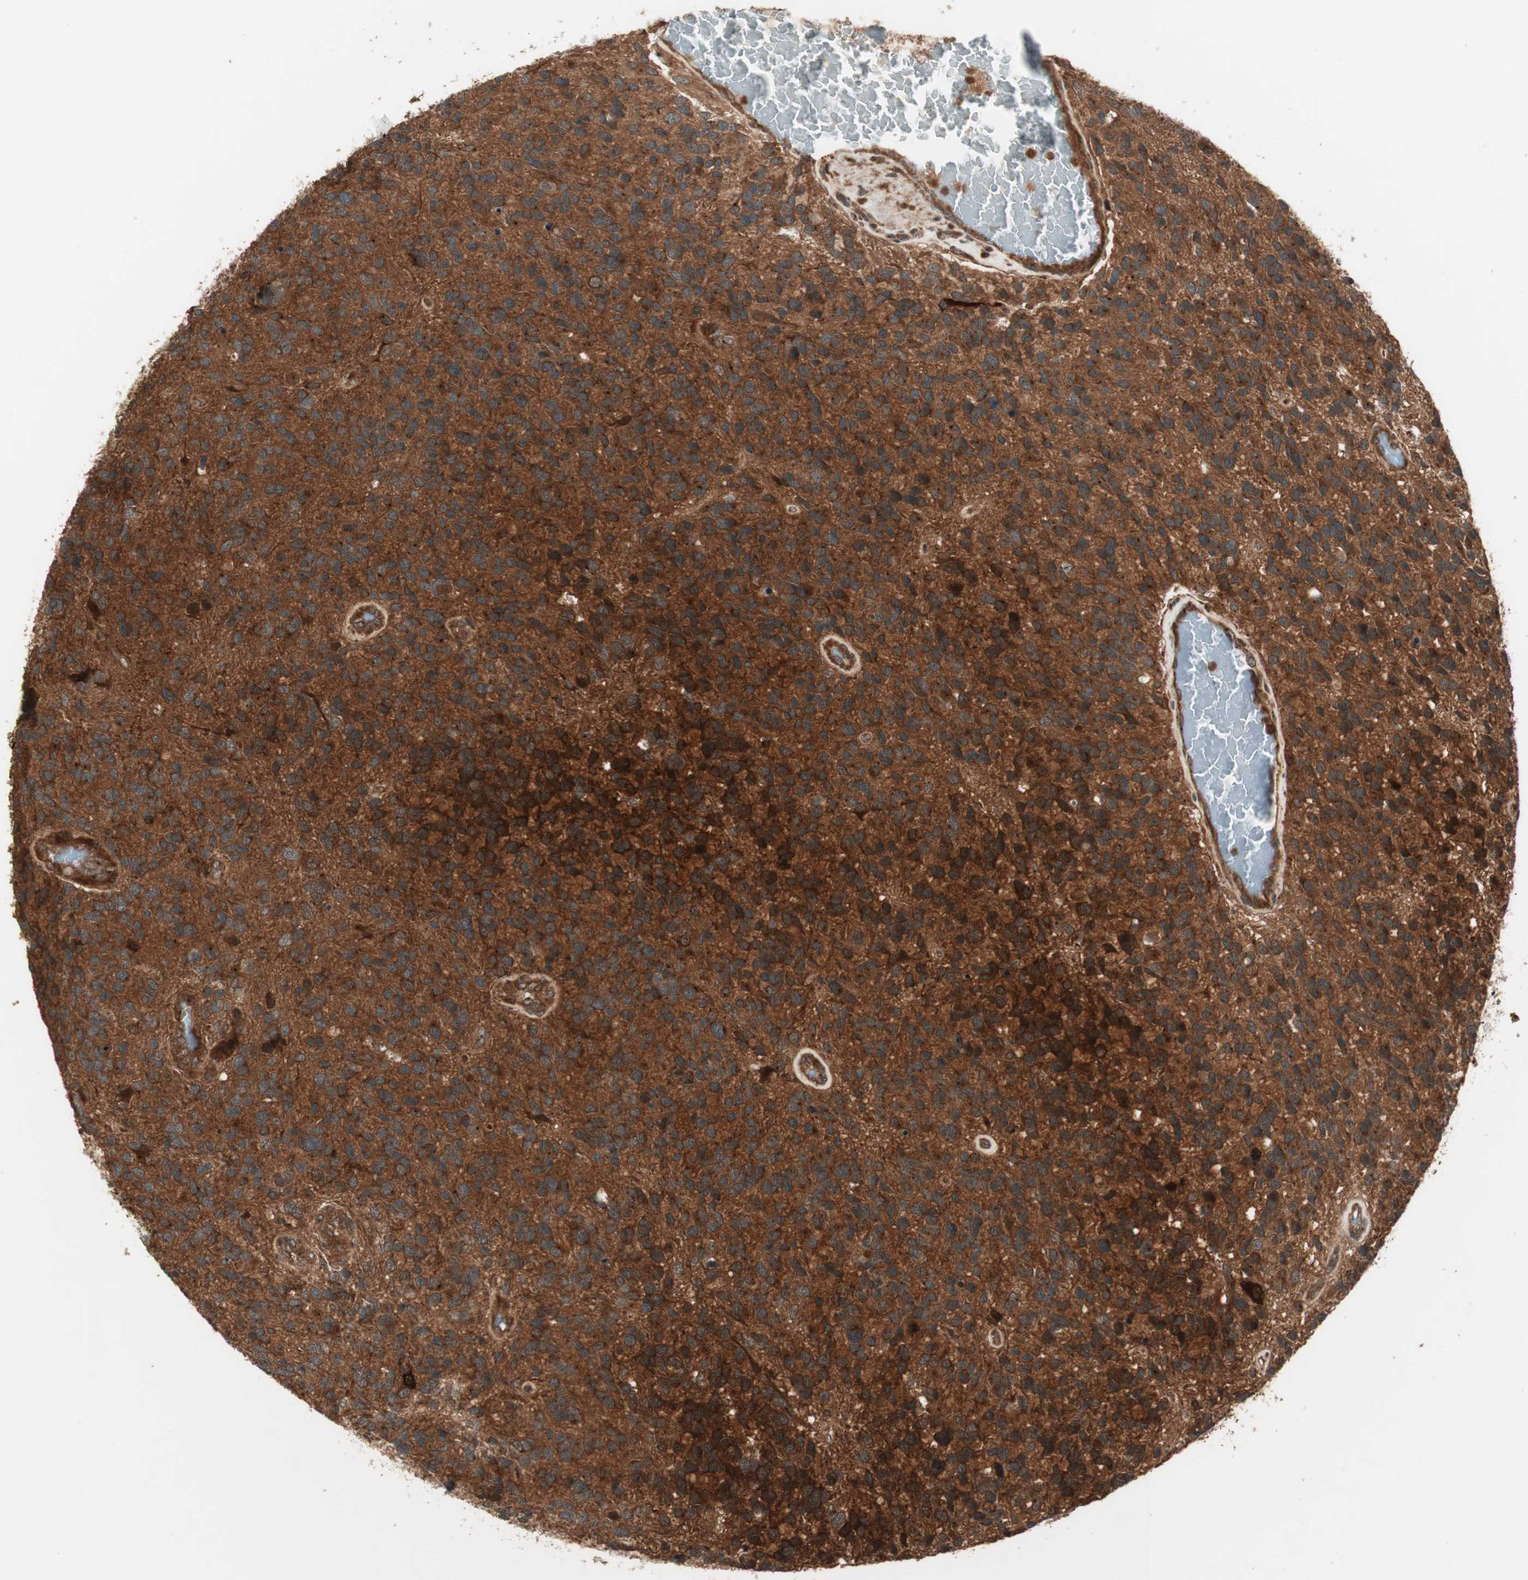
{"staining": {"intensity": "strong", "quantity": ">75%", "location": "cytoplasmic/membranous"}, "tissue": "glioma", "cell_type": "Tumor cells", "image_type": "cancer", "snomed": [{"axis": "morphology", "description": "Glioma, malignant, High grade"}, {"axis": "topography", "description": "Brain"}], "caption": "A photomicrograph of human high-grade glioma (malignant) stained for a protein demonstrates strong cytoplasmic/membranous brown staining in tumor cells. (DAB IHC with brightfield microscopy, high magnification).", "gene": "PRKG2", "patient": {"sex": "female", "age": 58}}